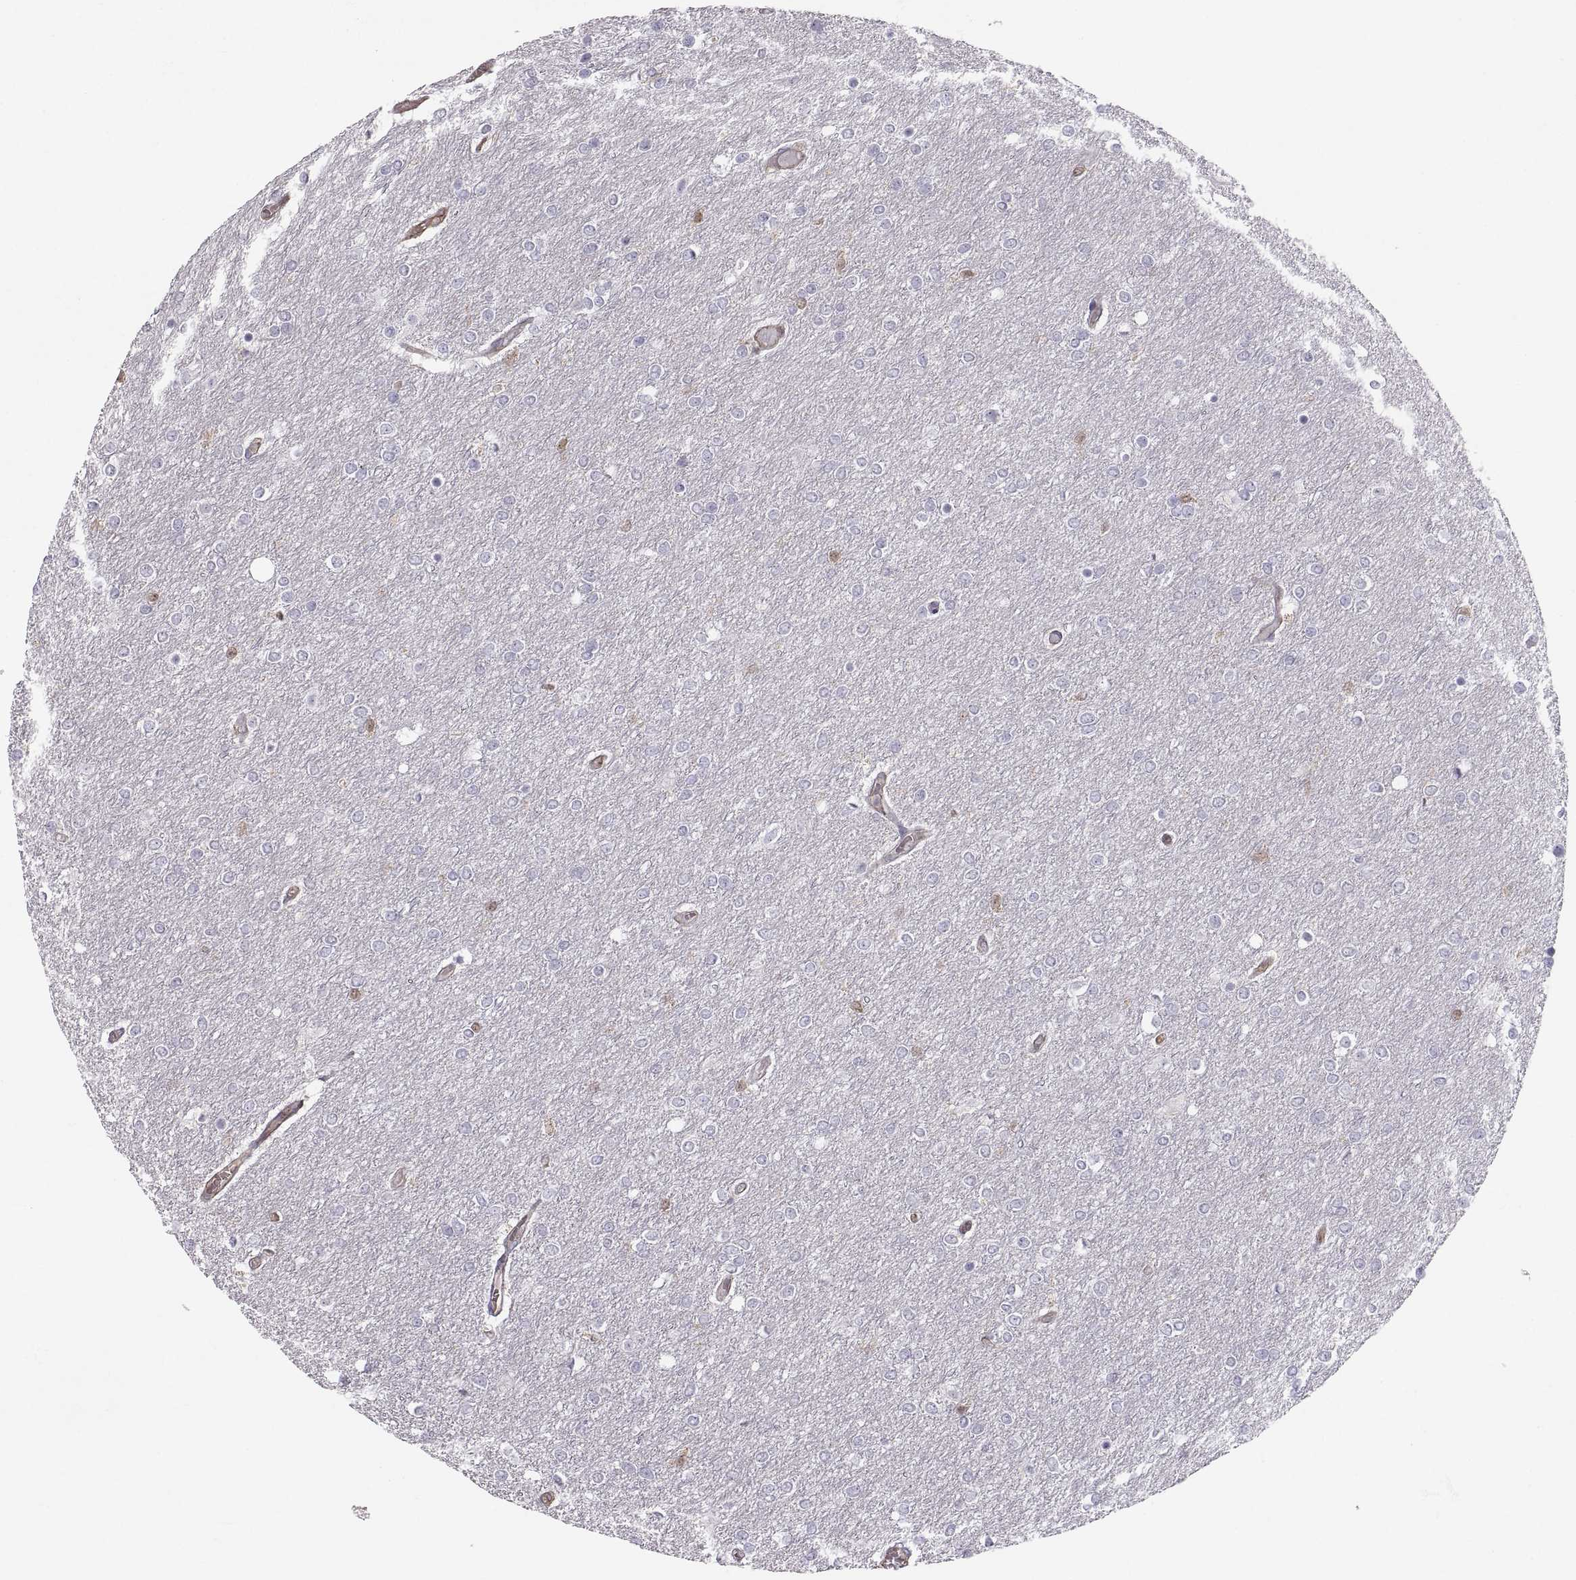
{"staining": {"intensity": "negative", "quantity": "none", "location": "none"}, "tissue": "glioma", "cell_type": "Tumor cells", "image_type": "cancer", "snomed": [{"axis": "morphology", "description": "Glioma, malignant, High grade"}, {"axis": "topography", "description": "Brain"}], "caption": "High power microscopy histopathology image of an immunohistochemistry (IHC) image of malignant high-grade glioma, revealing no significant positivity in tumor cells. (DAB IHC with hematoxylin counter stain).", "gene": "PGM5", "patient": {"sex": "female", "age": 61}}